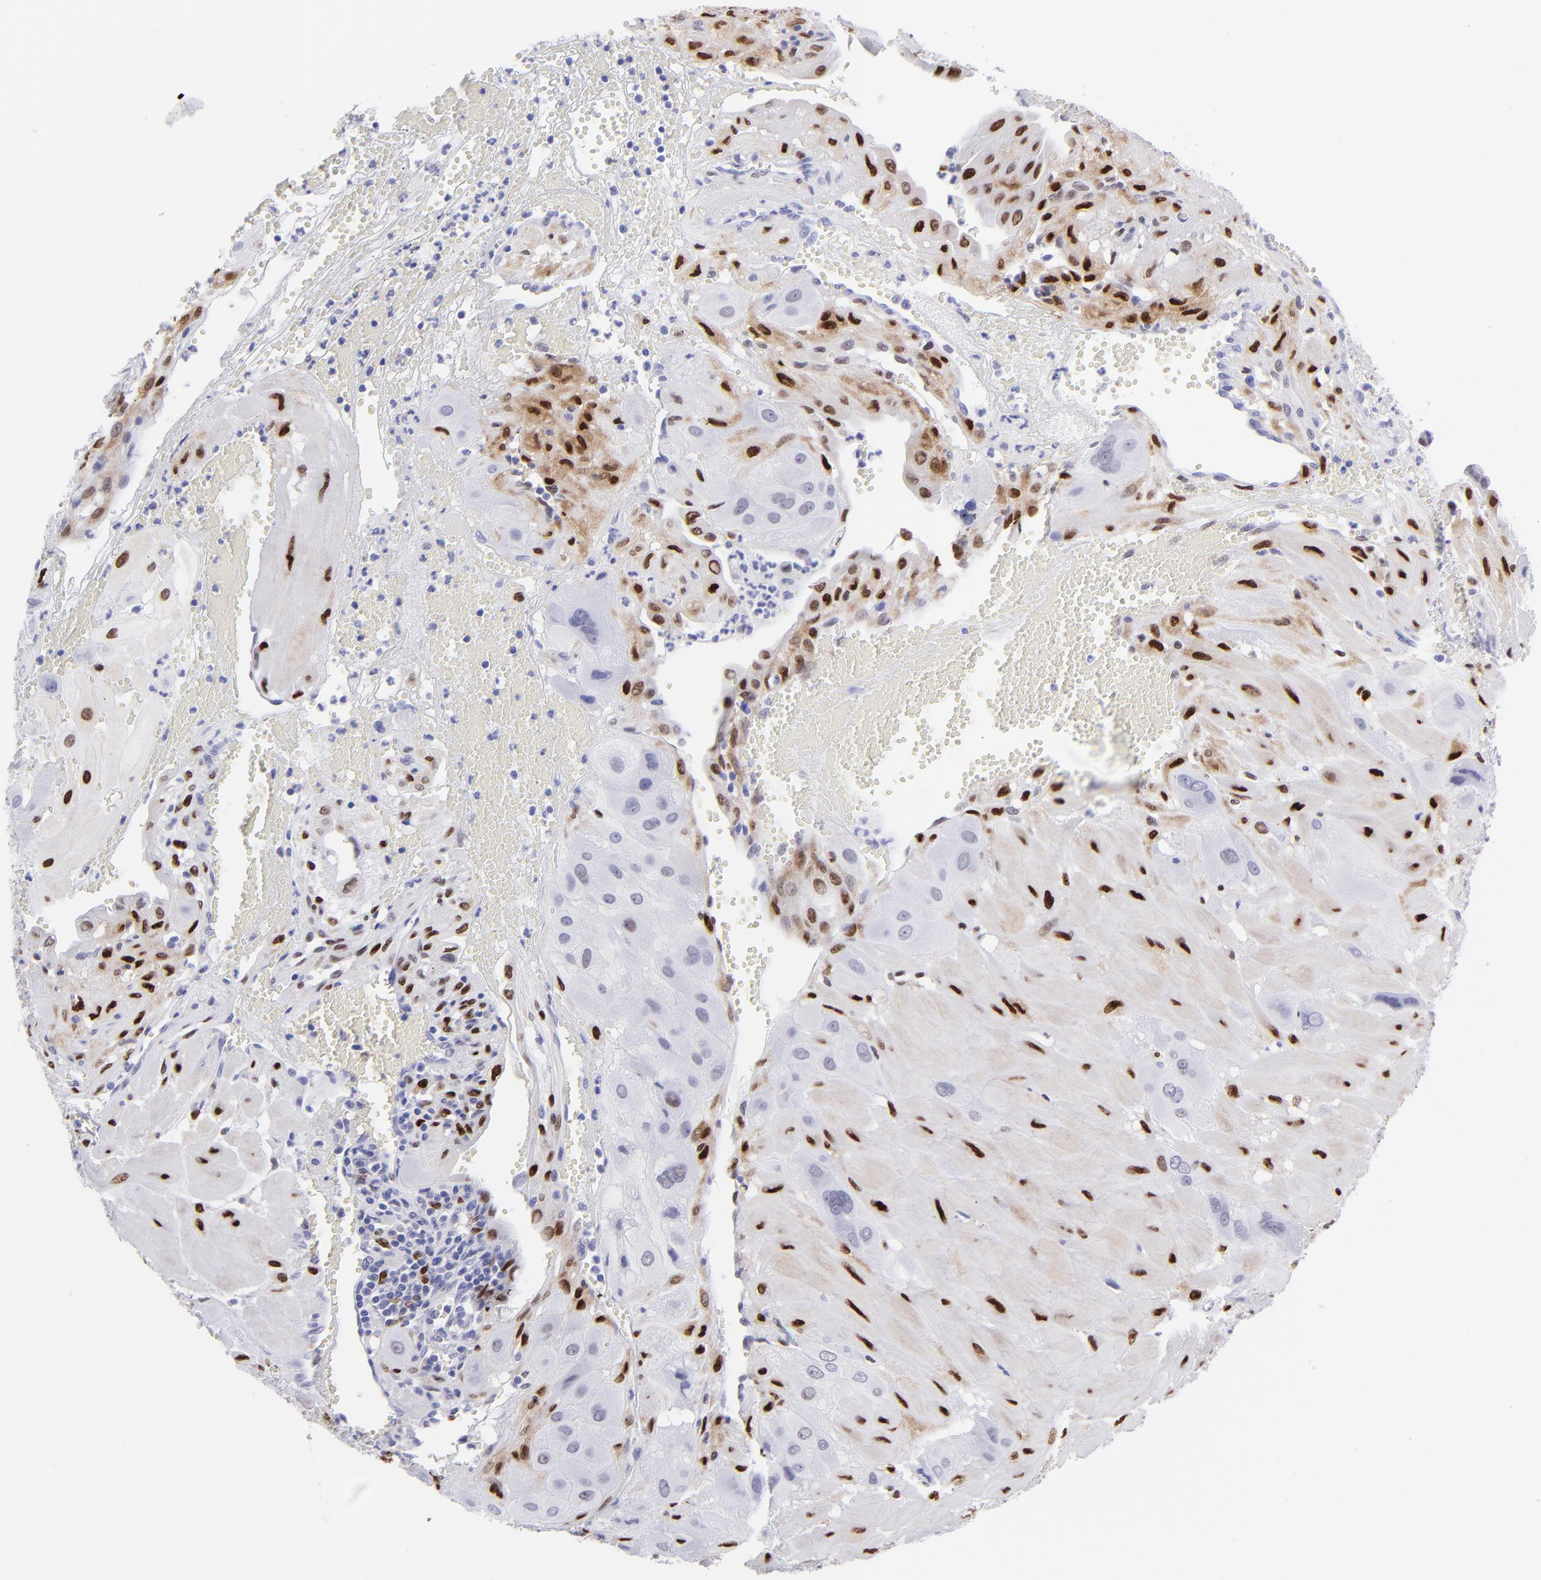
{"staining": {"intensity": "moderate", "quantity": "25%-75%", "location": "cytoplasmic/membranous,nuclear"}, "tissue": "cervical cancer", "cell_type": "Tumor cells", "image_type": "cancer", "snomed": [{"axis": "morphology", "description": "Squamous cell carcinoma, NOS"}, {"axis": "topography", "description": "Cervix"}], "caption": "Immunohistochemistry (IHC) staining of cervical cancer (squamous cell carcinoma), which shows medium levels of moderate cytoplasmic/membranous and nuclear staining in approximately 25%-75% of tumor cells indicating moderate cytoplasmic/membranous and nuclear protein staining. The staining was performed using DAB (brown) for protein detection and nuclei were counterstained in hematoxylin (blue).", "gene": "MITF", "patient": {"sex": "female", "age": 34}}